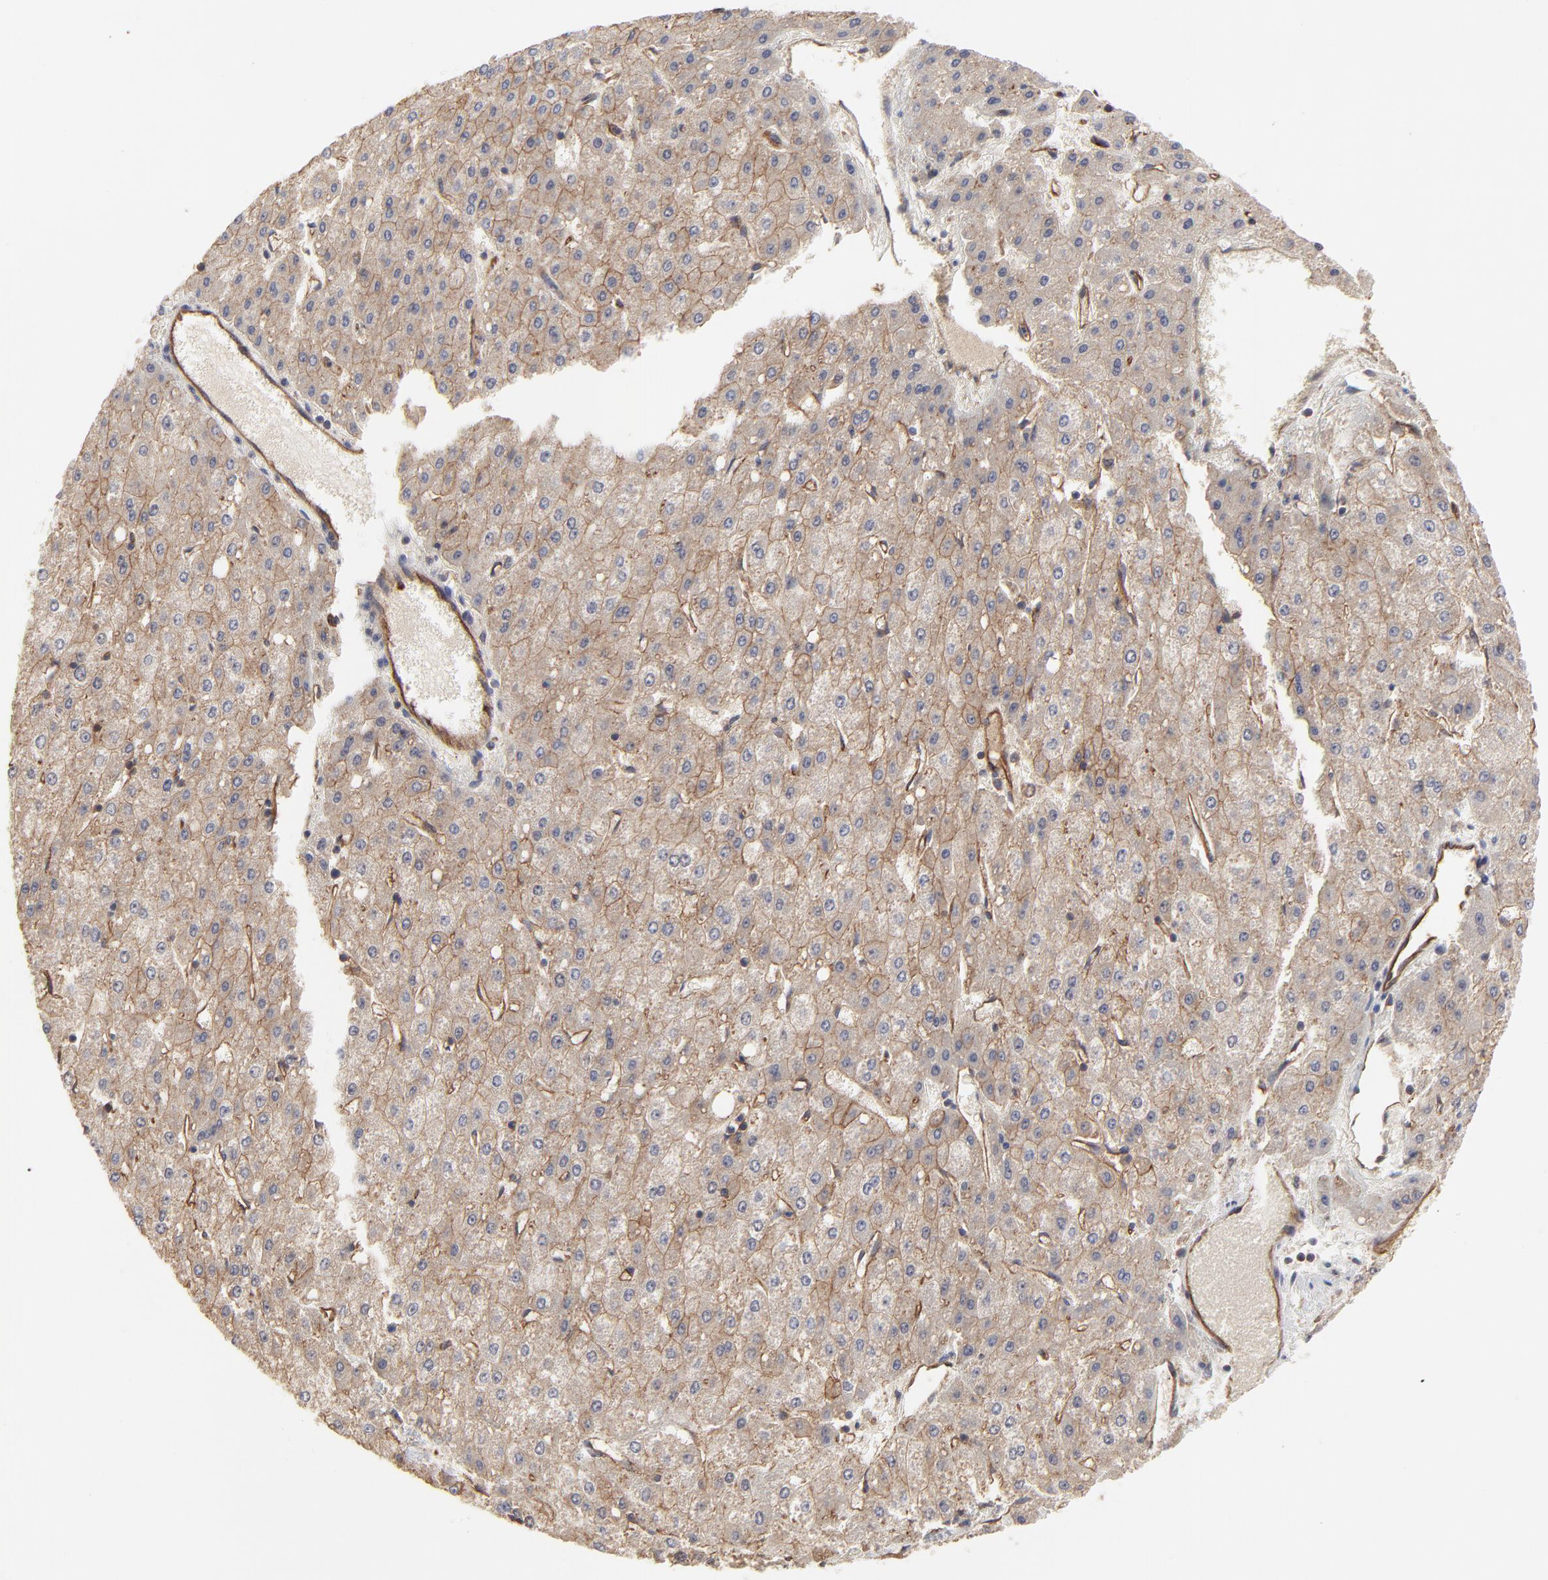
{"staining": {"intensity": "weak", "quantity": ">75%", "location": "cytoplasmic/membranous"}, "tissue": "liver cancer", "cell_type": "Tumor cells", "image_type": "cancer", "snomed": [{"axis": "morphology", "description": "Carcinoma, Hepatocellular, NOS"}, {"axis": "topography", "description": "Liver"}], "caption": "Liver cancer (hepatocellular carcinoma) was stained to show a protein in brown. There is low levels of weak cytoplasmic/membranous expression in approximately >75% of tumor cells.", "gene": "ARMT1", "patient": {"sex": "female", "age": 52}}